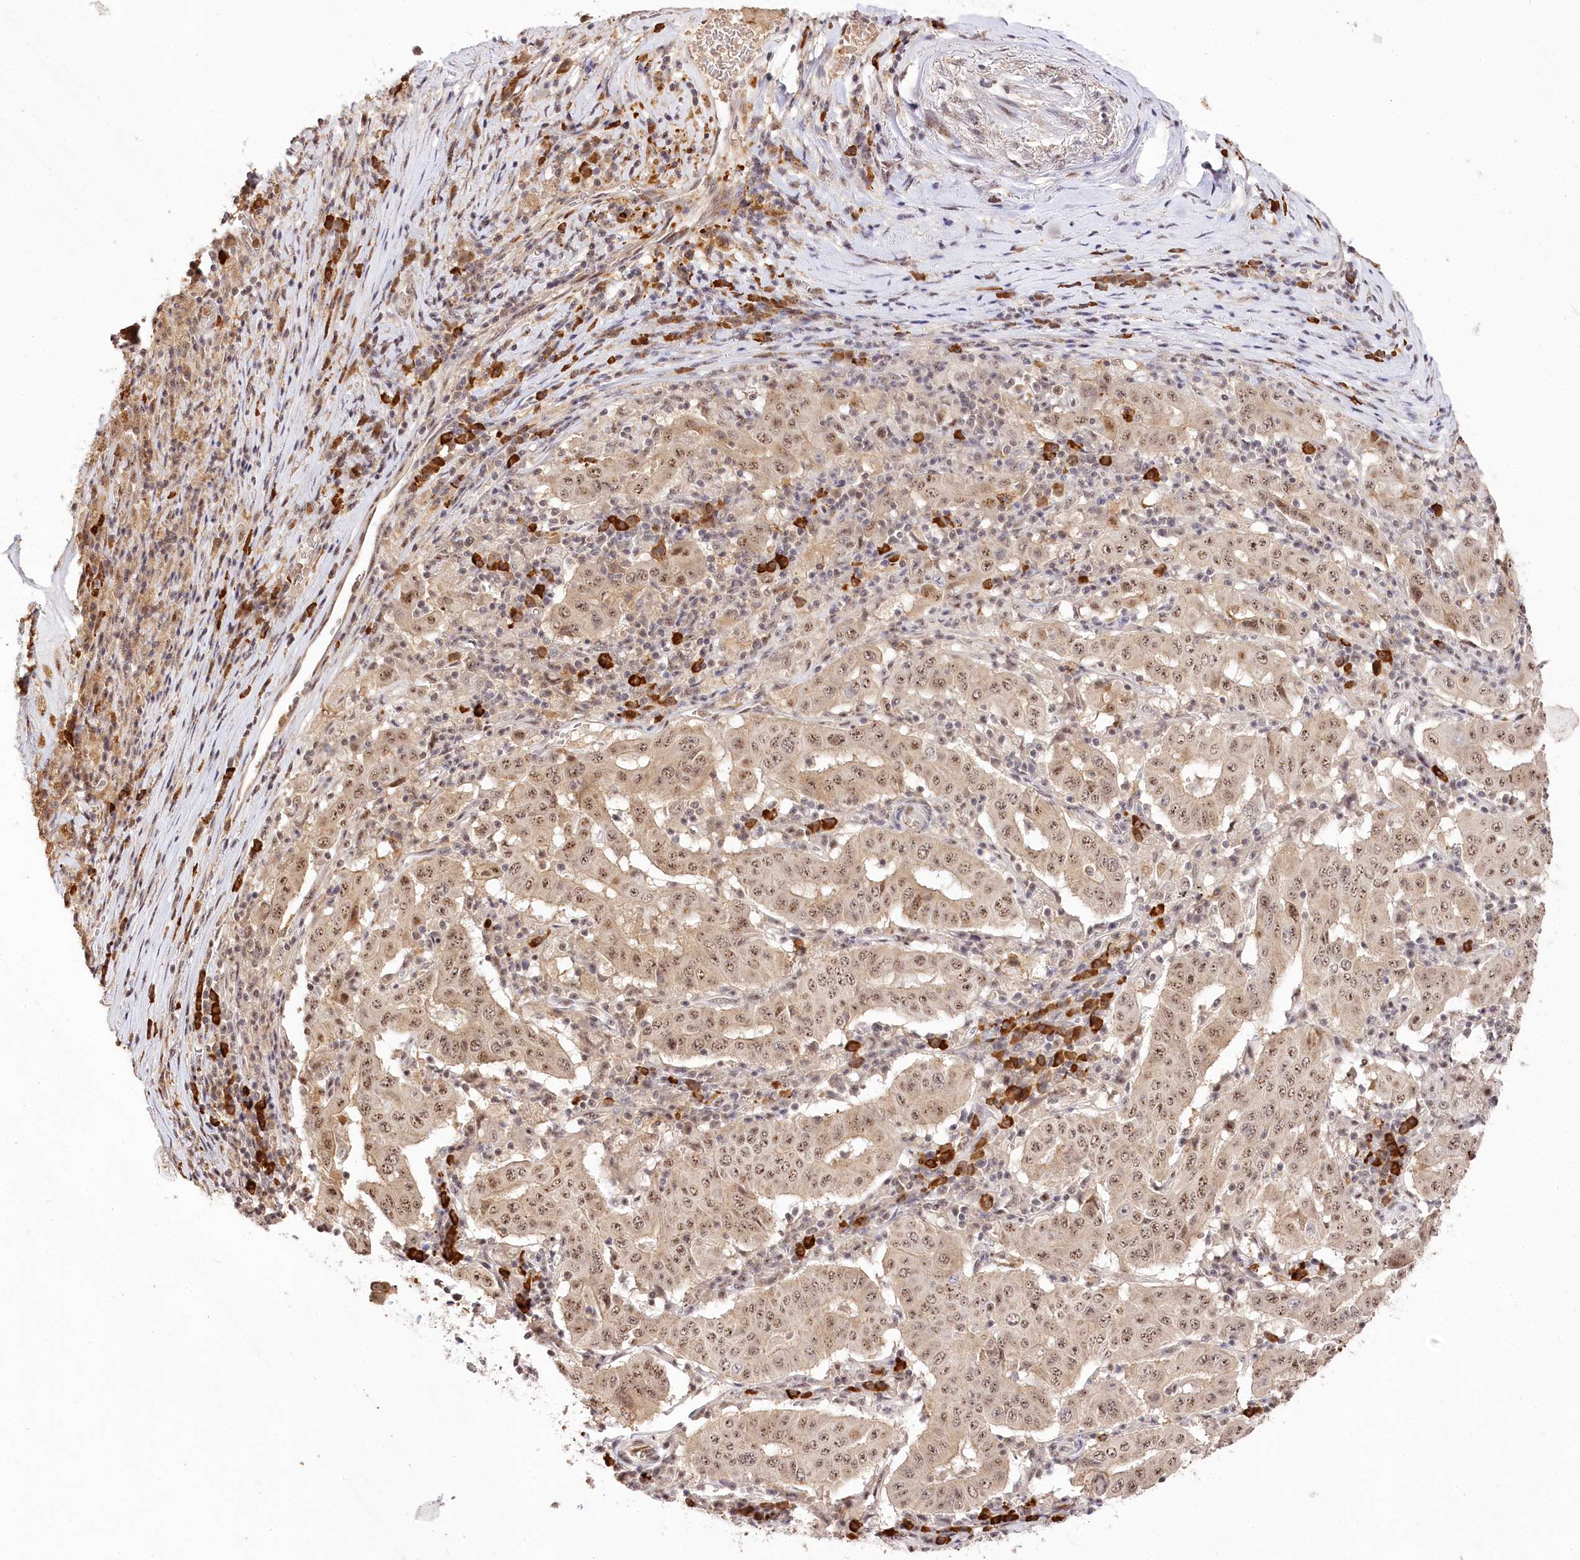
{"staining": {"intensity": "weak", "quantity": ">75%", "location": "nuclear"}, "tissue": "pancreatic cancer", "cell_type": "Tumor cells", "image_type": "cancer", "snomed": [{"axis": "morphology", "description": "Adenocarcinoma, NOS"}, {"axis": "topography", "description": "Pancreas"}], "caption": "An image showing weak nuclear staining in about >75% of tumor cells in adenocarcinoma (pancreatic), as visualized by brown immunohistochemical staining.", "gene": "PYROXD1", "patient": {"sex": "male", "age": 63}}